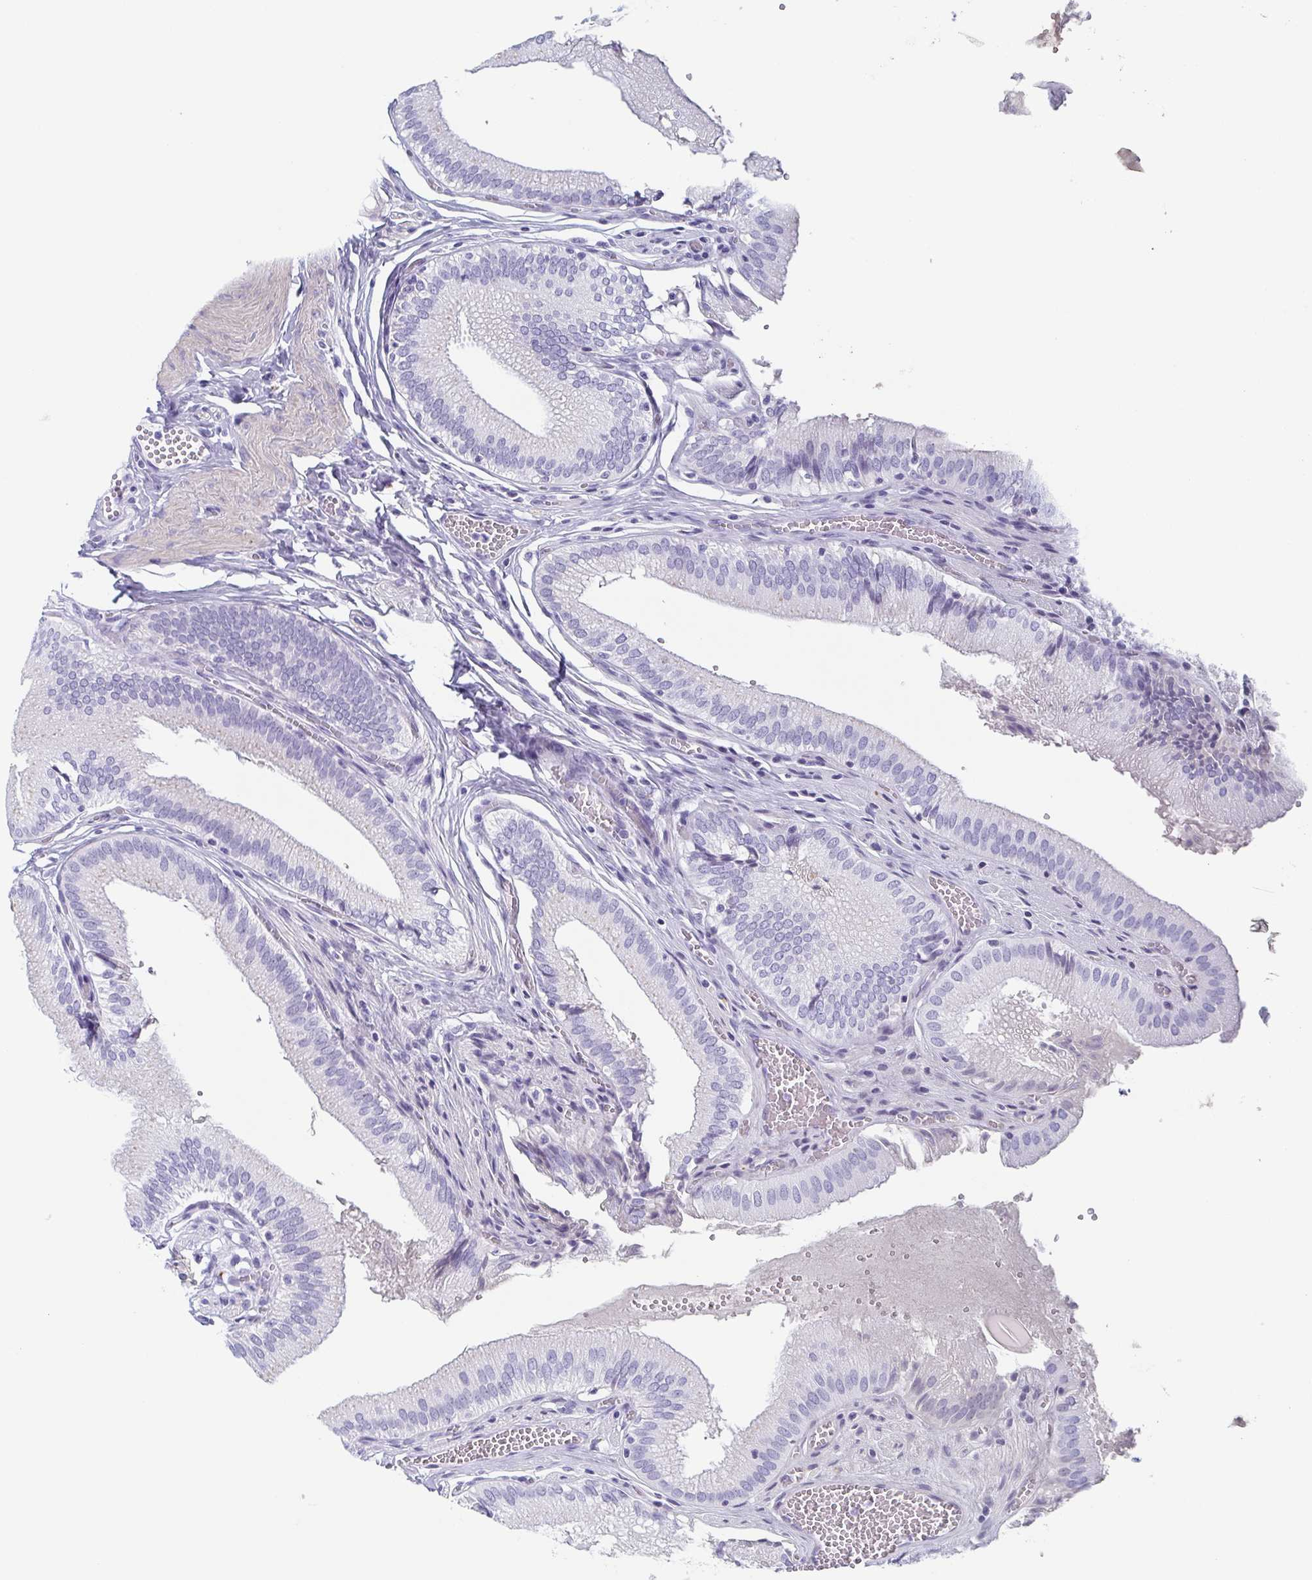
{"staining": {"intensity": "negative", "quantity": "none", "location": "none"}, "tissue": "gallbladder", "cell_type": "Glandular cells", "image_type": "normal", "snomed": [{"axis": "morphology", "description": "Normal tissue, NOS"}, {"axis": "topography", "description": "Gallbladder"}, {"axis": "topography", "description": "Peripheral nerve tissue"}], "caption": "An immunohistochemistry (IHC) histopathology image of benign gallbladder is shown. There is no staining in glandular cells of gallbladder. (Immunohistochemistry (ihc), brightfield microscopy, high magnification).", "gene": "TAGLN3", "patient": {"sex": "male", "age": 17}}